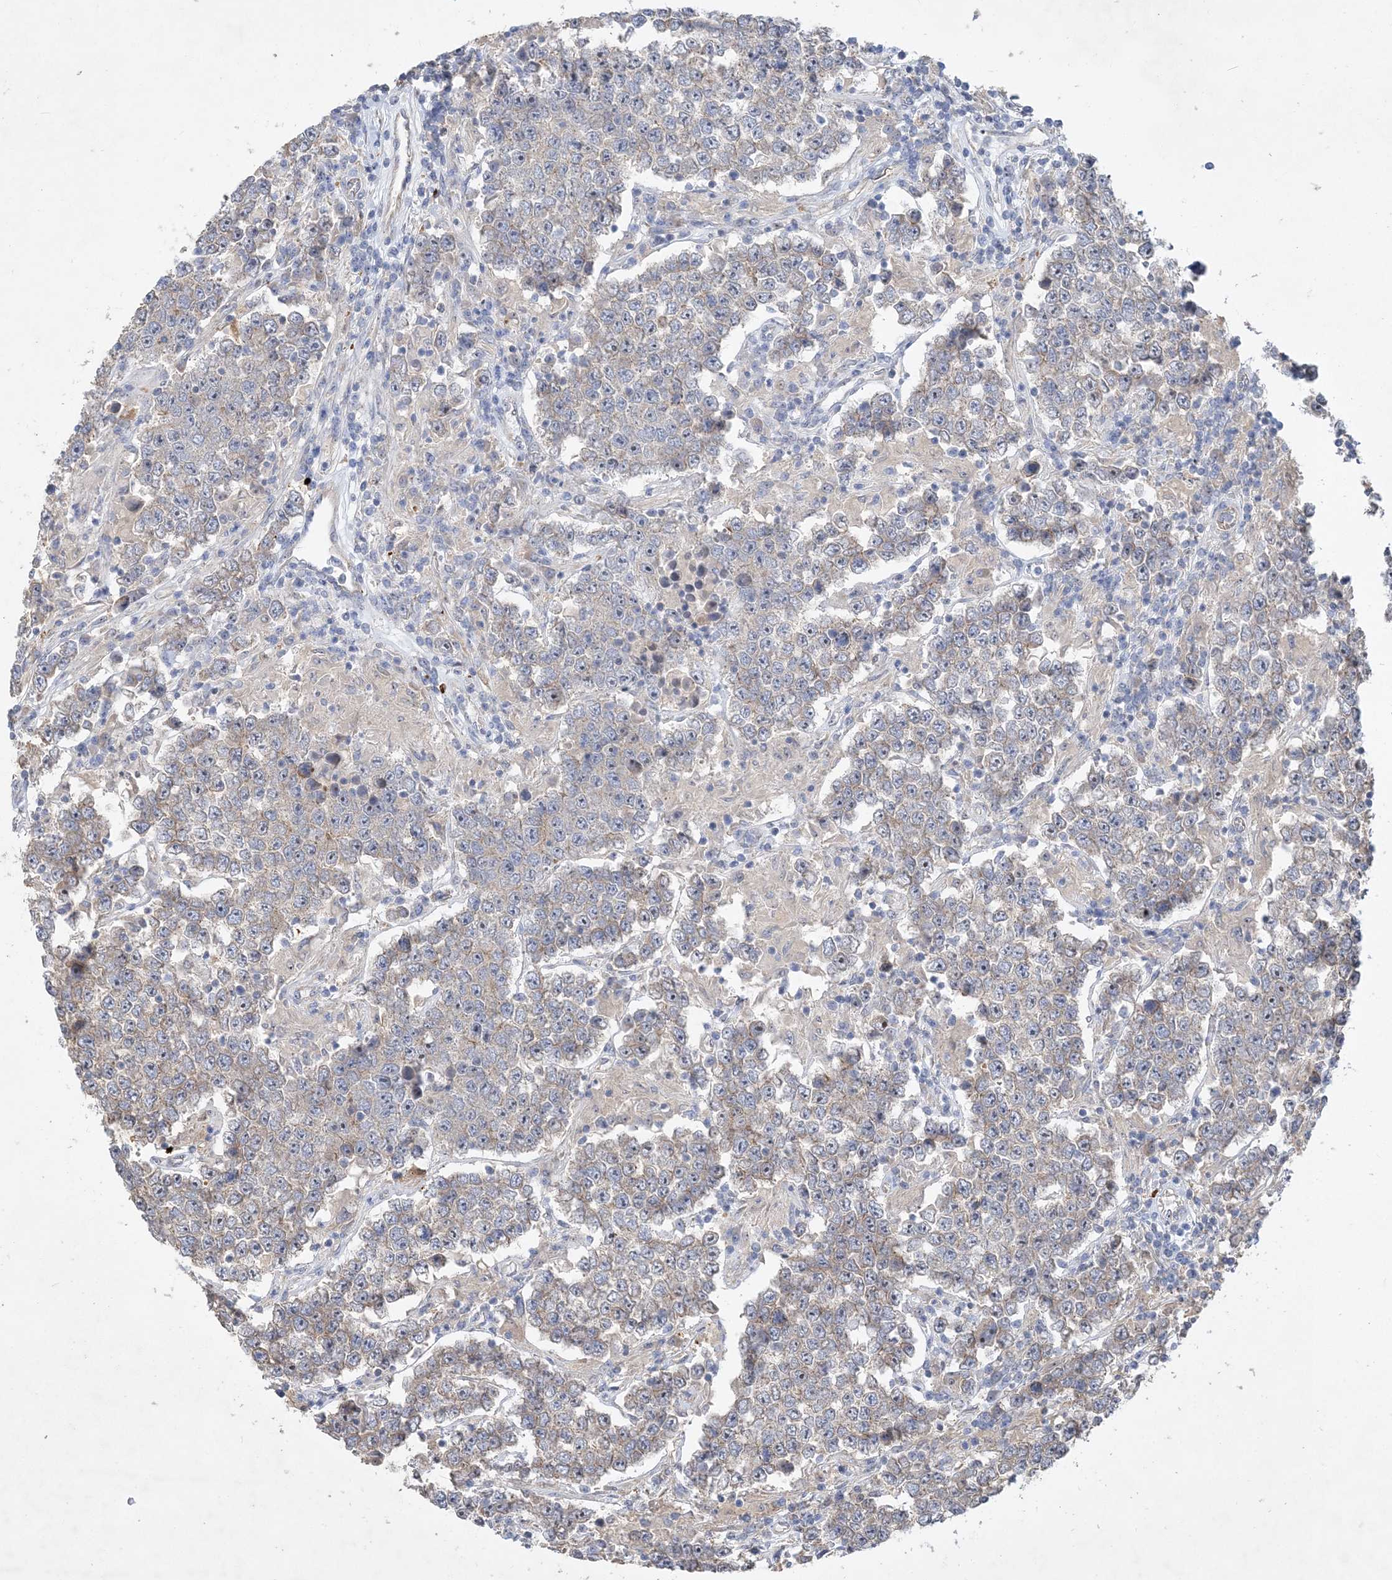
{"staining": {"intensity": "weak", "quantity": "25%-75%", "location": "cytoplasmic/membranous"}, "tissue": "testis cancer", "cell_type": "Tumor cells", "image_type": "cancer", "snomed": [{"axis": "morphology", "description": "Normal tissue, NOS"}, {"axis": "morphology", "description": "Urothelial carcinoma, High grade"}, {"axis": "morphology", "description": "Seminoma, NOS"}, {"axis": "morphology", "description": "Carcinoma, Embryonal, NOS"}, {"axis": "topography", "description": "Urinary bladder"}, {"axis": "topography", "description": "Testis"}], "caption": "This image exhibits IHC staining of human testis cancer (urothelial carcinoma (high-grade)), with low weak cytoplasmic/membranous staining in approximately 25%-75% of tumor cells.", "gene": "FEZ2", "patient": {"sex": "male", "age": 41}}